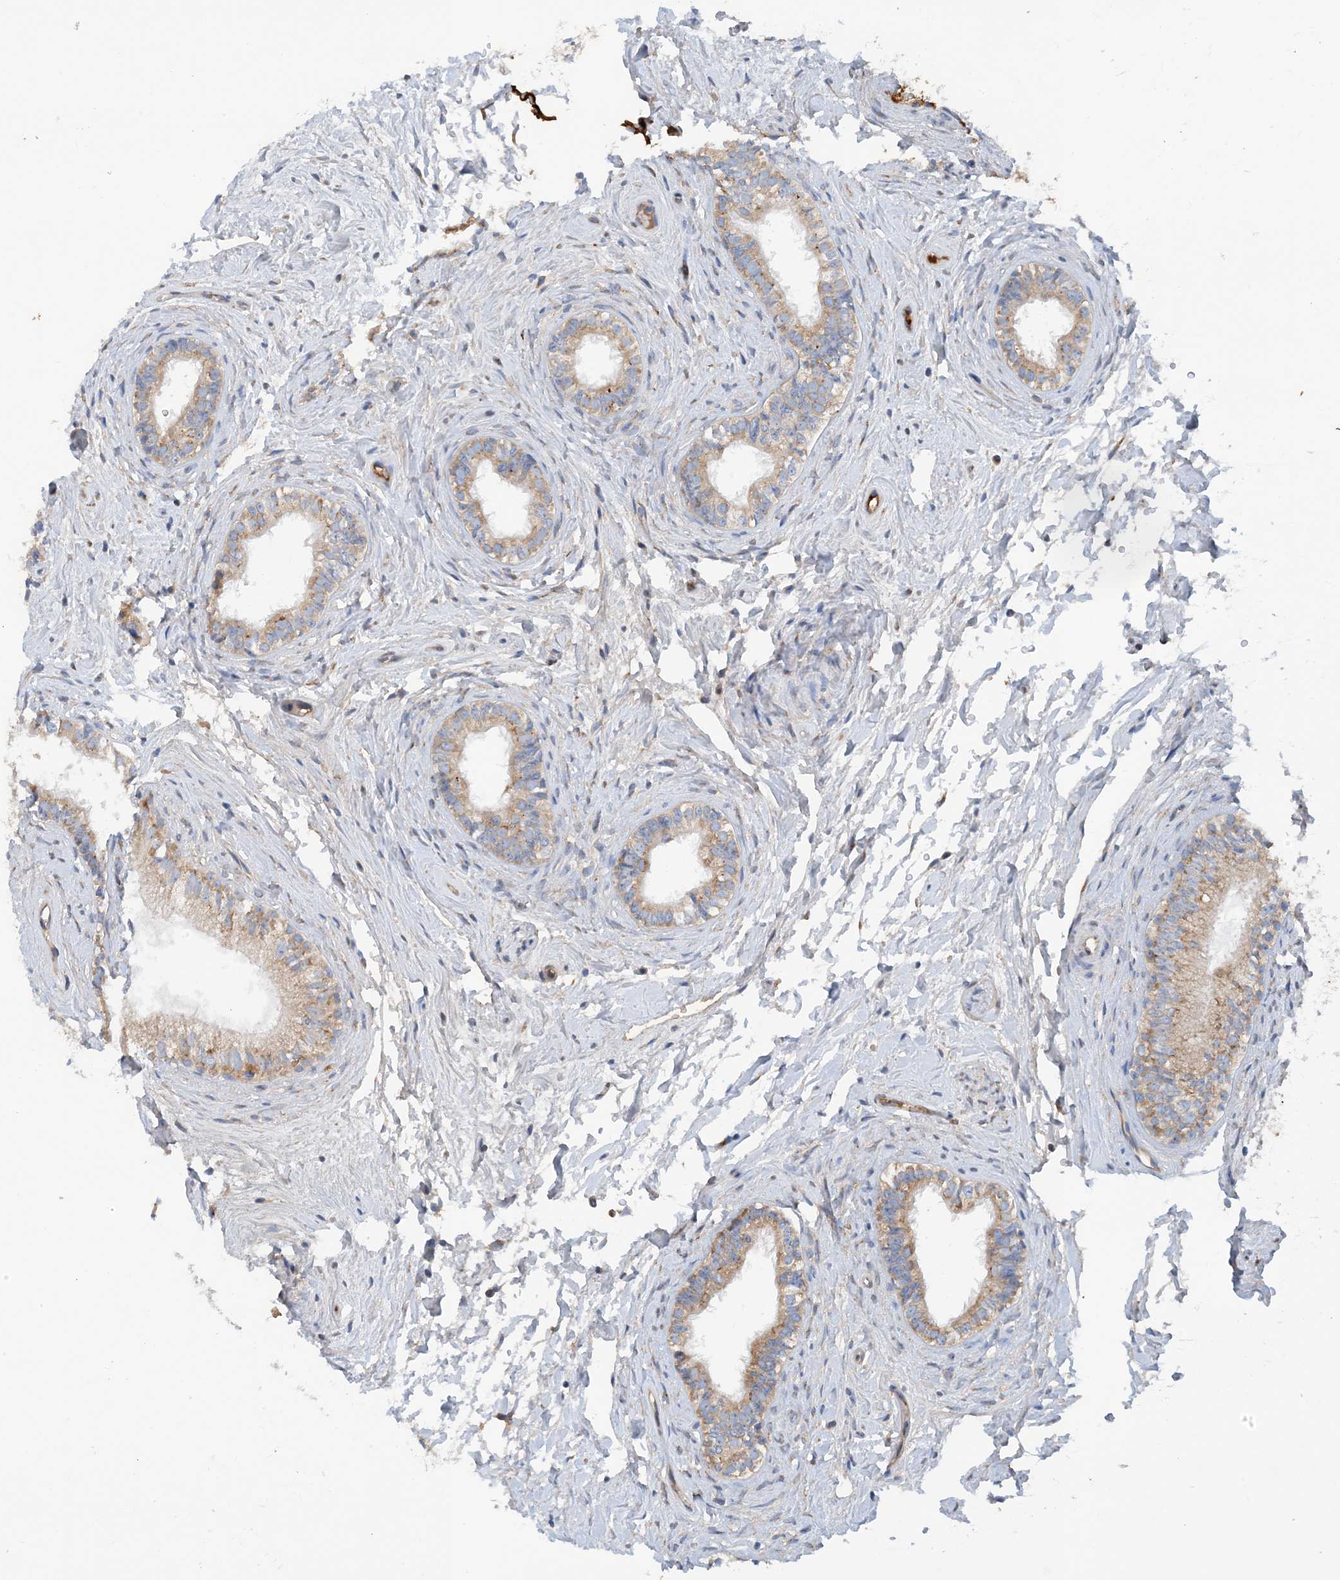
{"staining": {"intensity": "moderate", "quantity": "25%-75%", "location": "cytoplasmic/membranous"}, "tissue": "epididymis", "cell_type": "Glandular cells", "image_type": "normal", "snomed": [{"axis": "morphology", "description": "Normal tissue, NOS"}, {"axis": "topography", "description": "Epididymis"}], "caption": "Immunohistochemical staining of unremarkable epididymis exhibits medium levels of moderate cytoplasmic/membranous staining in about 25%-75% of glandular cells. (DAB (3,3'-diaminobenzidine) IHC, brown staining for protein, blue staining for nuclei).", "gene": "SLC5A11", "patient": {"sex": "male", "age": 71}}